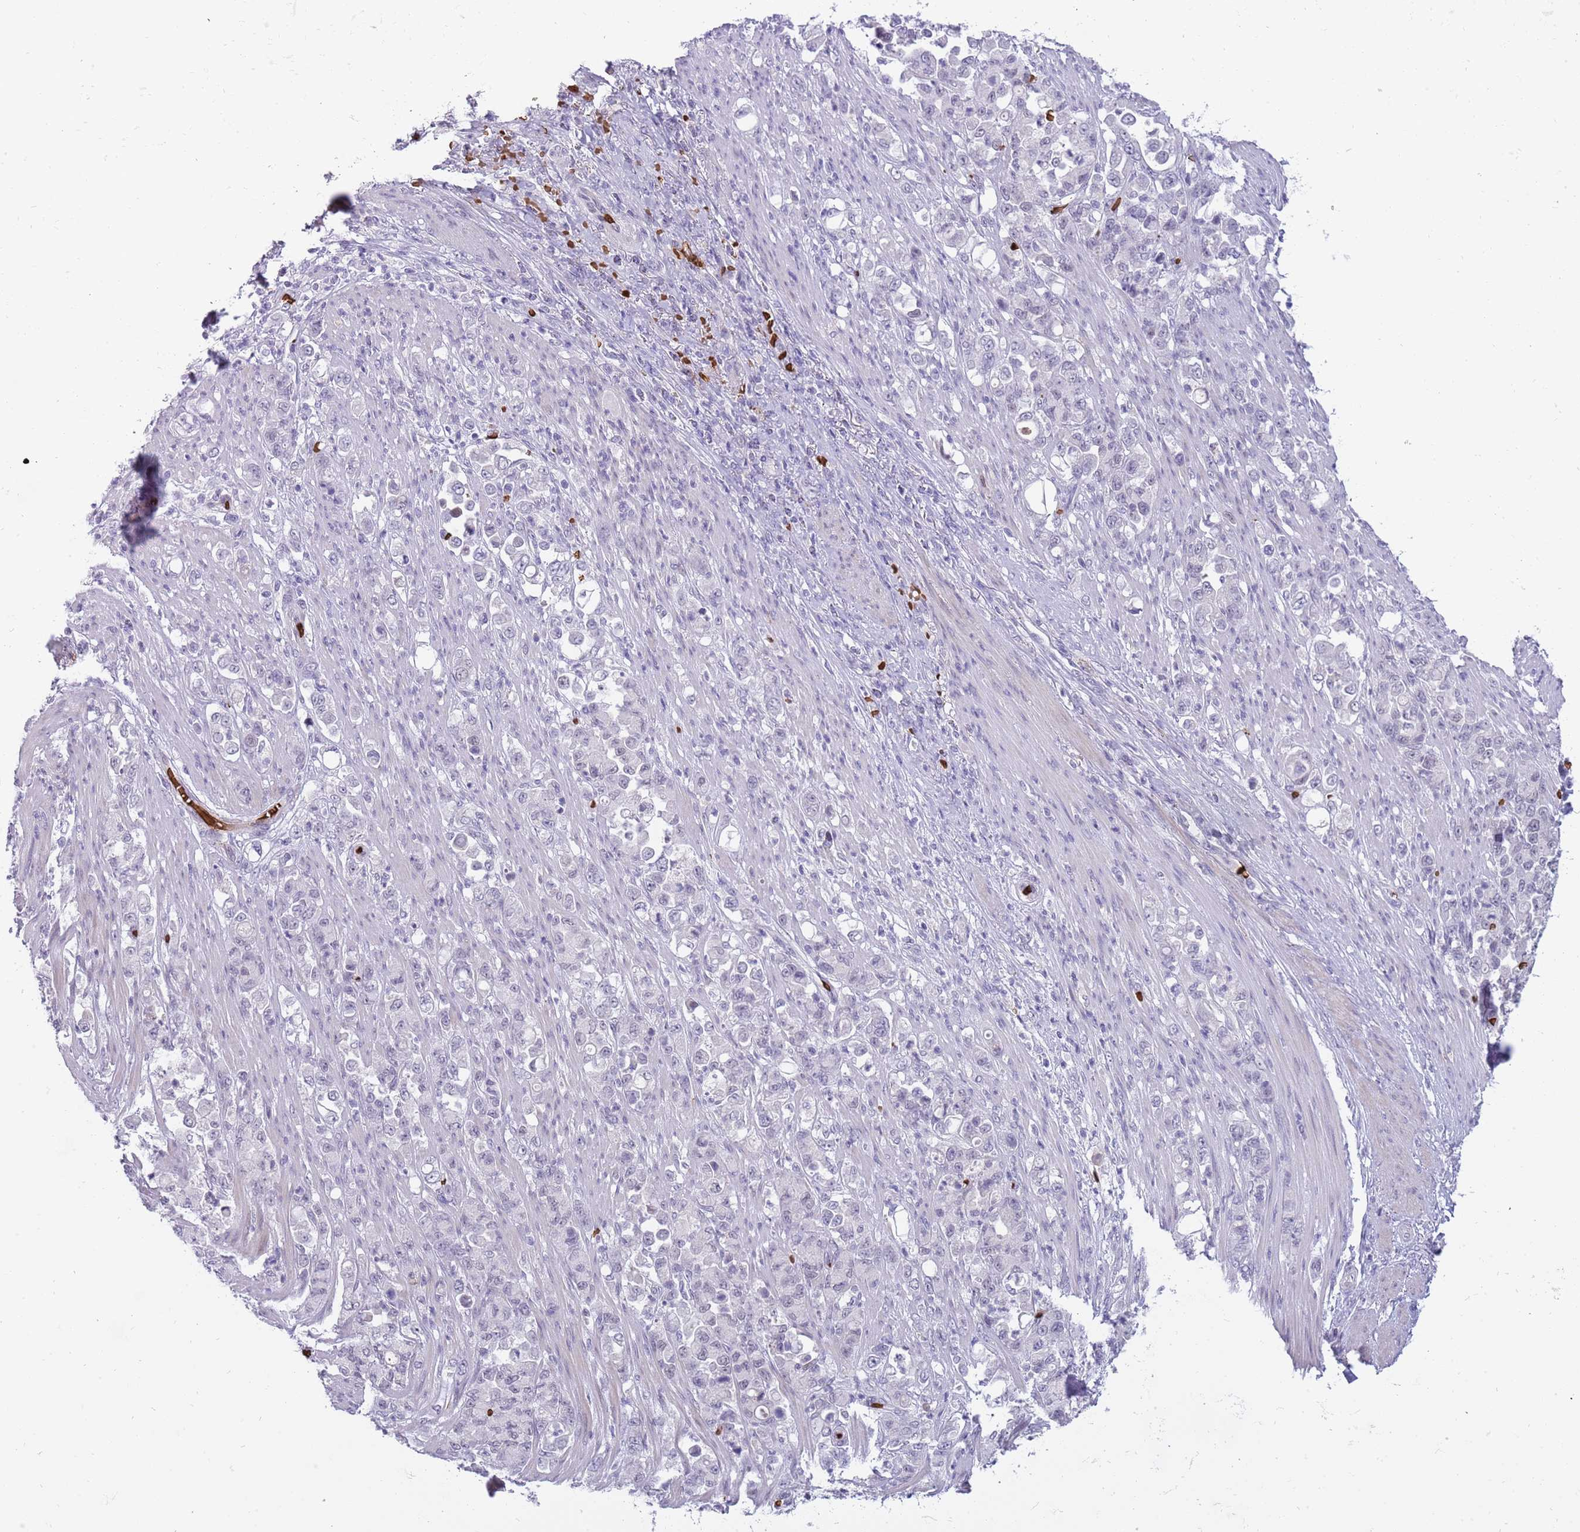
{"staining": {"intensity": "negative", "quantity": "none", "location": "none"}, "tissue": "stomach cancer", "cell_type": "Tumor cells", "image_type": "cancer", "snomed": [{"axis": "morphology", "description": "Normal tissue, NOS"}, {"axis": "morphology", "description": "Adenocarcinoma, NOS"}, {"axis": "topography", "description": "Stomach"}], "caption": "IHC of adenocarcinoma (stomach) displays no expression in tumor cells.", "gene": "LYPD6B", "patient": {"sex": "female", "age": 79}}